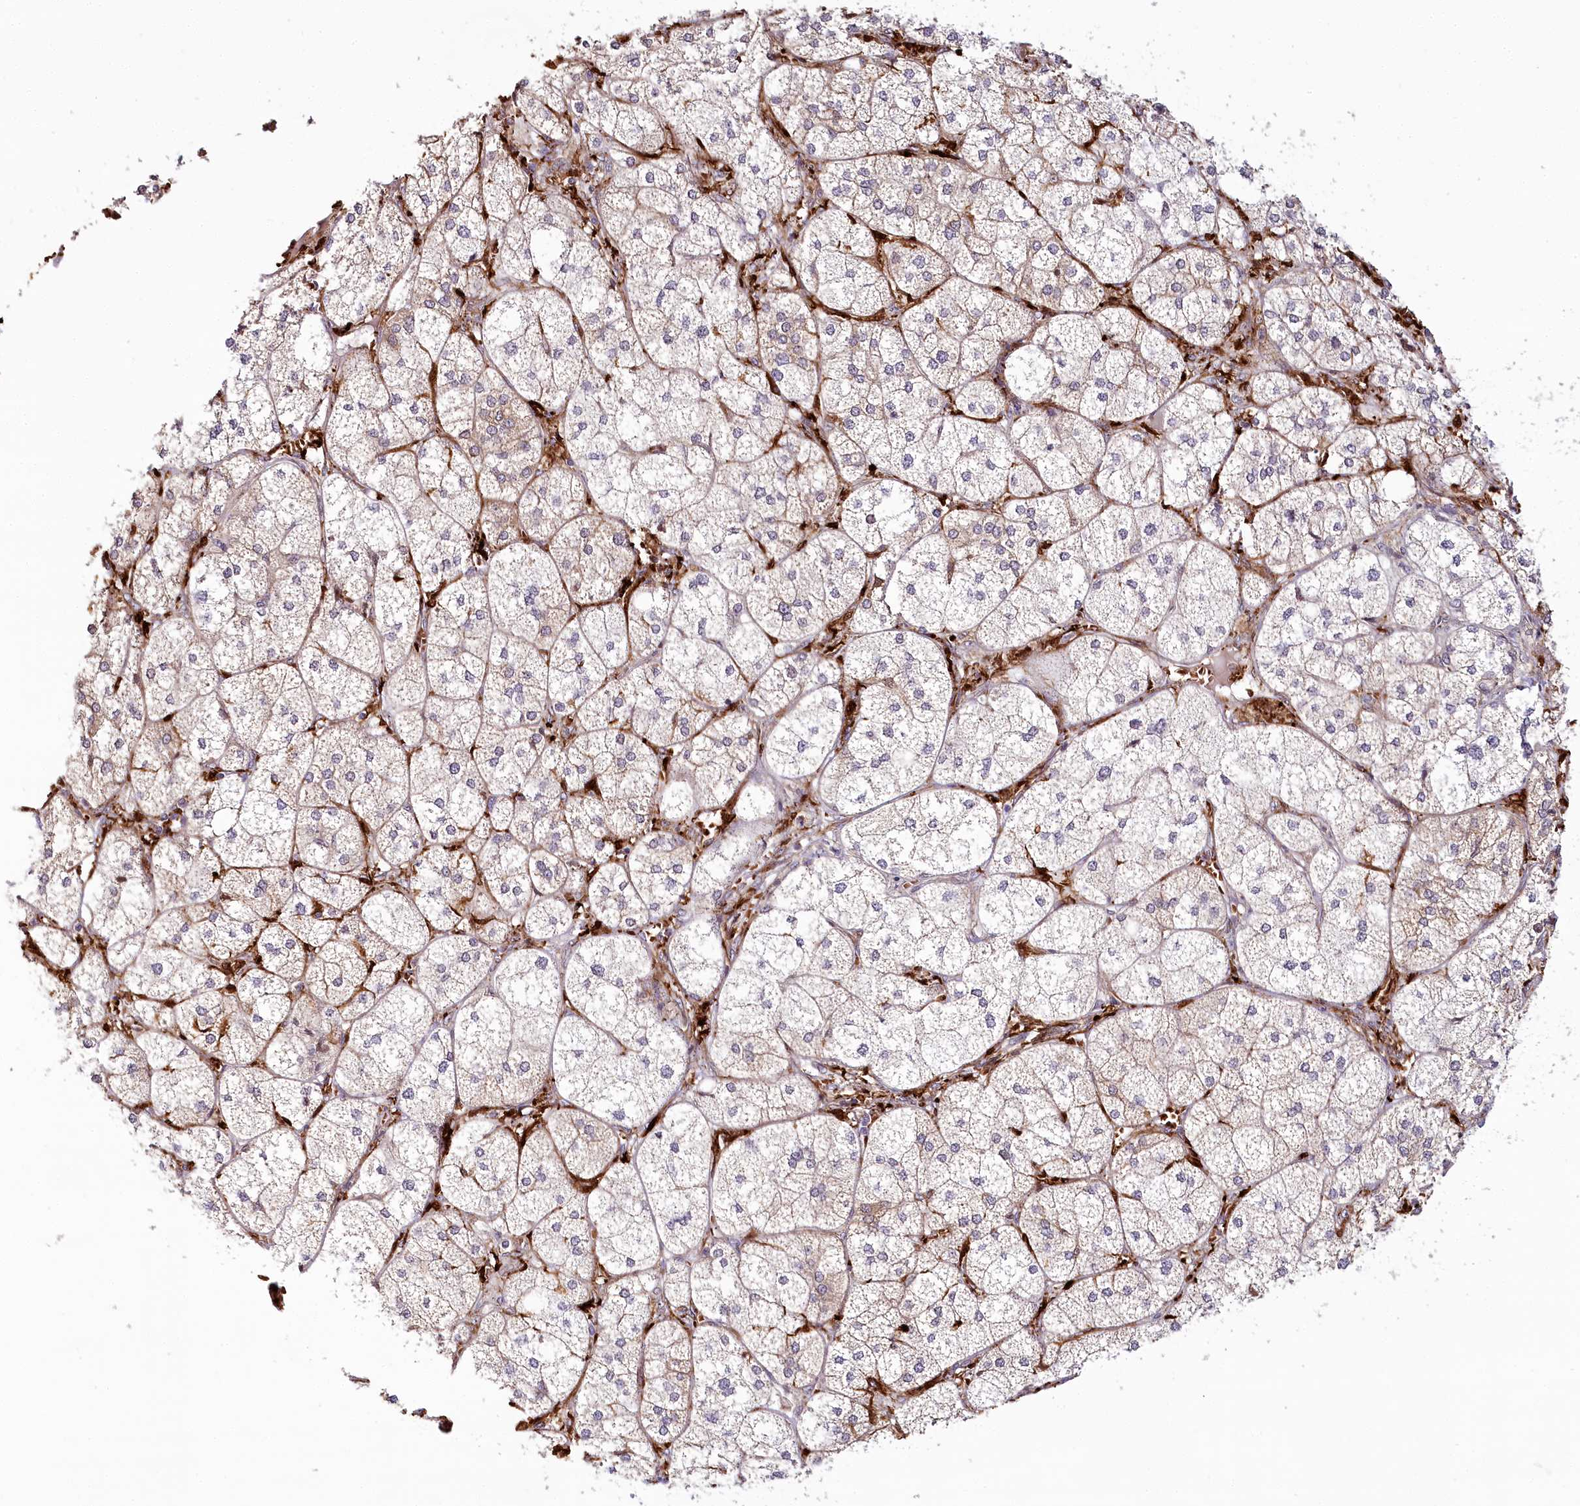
{"staining": {"intensity": "moderate", "quantity": "25%-75%", "location": "cytoplasmic/membranous"}, "tissue": "adrenal gland", "cell_type": "Glandular cells", "image_type": "normal", "snomed": [{"axis": "morphology", "description": "Normal tissue, NOS"}, {"axis": "topography", "description": "Adrenal gland"}], "caption": "Adrenal gland stained with DAB (3,3'-diaminobenzidine) immunohistochemistry (IHC) shows medium levels of moderate cytoplasmic/membranous staining in about 25%-75% of glandular cells. The staining was performed using DAB, with brown indicating positive protein expression. Nuclei are stained blue with hematoxylin.", "gene": "WDR36", "patient": {"sex": "female", "age": 61}}